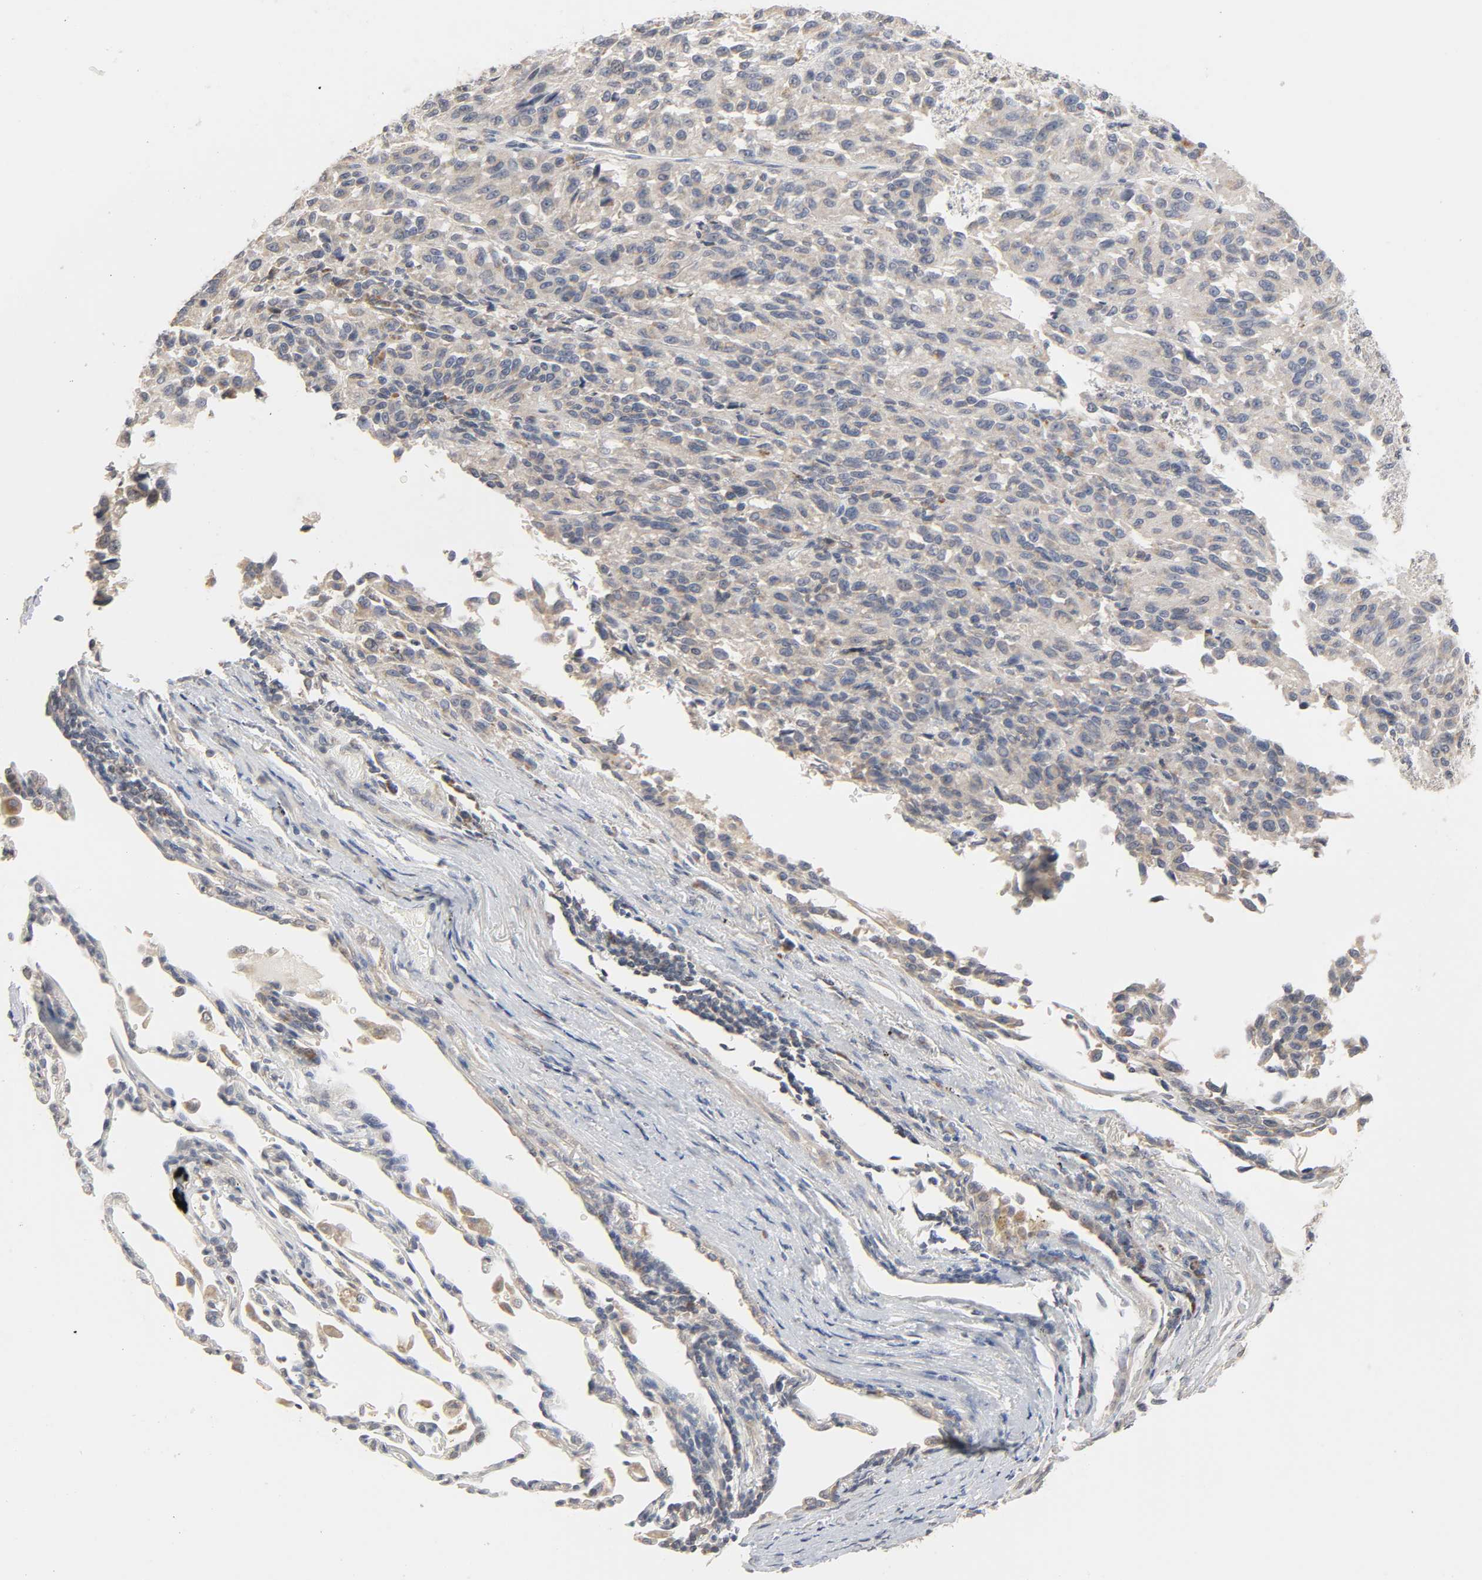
{"staining": {"intensity": "weak", "quantity": "25%-75%", "location": "cytoplasmic/membranous"}, "tissue": "melanoma", "cell_type": "Tumor cells", "image_type": "cancer", "snomed": [{"axis": "morphology", "description": "Malignant melanoma, Metastatic site"}, {"axis": "topography", "description": "Lung"}], "caption": "Protein expression analysis of melanoma displays weak cytoplasmic/membranous expression in approximately 25%-75% of tumor cells.", "gene": "CLEC4E", "patient": {"sex": "male", "age": 64}}